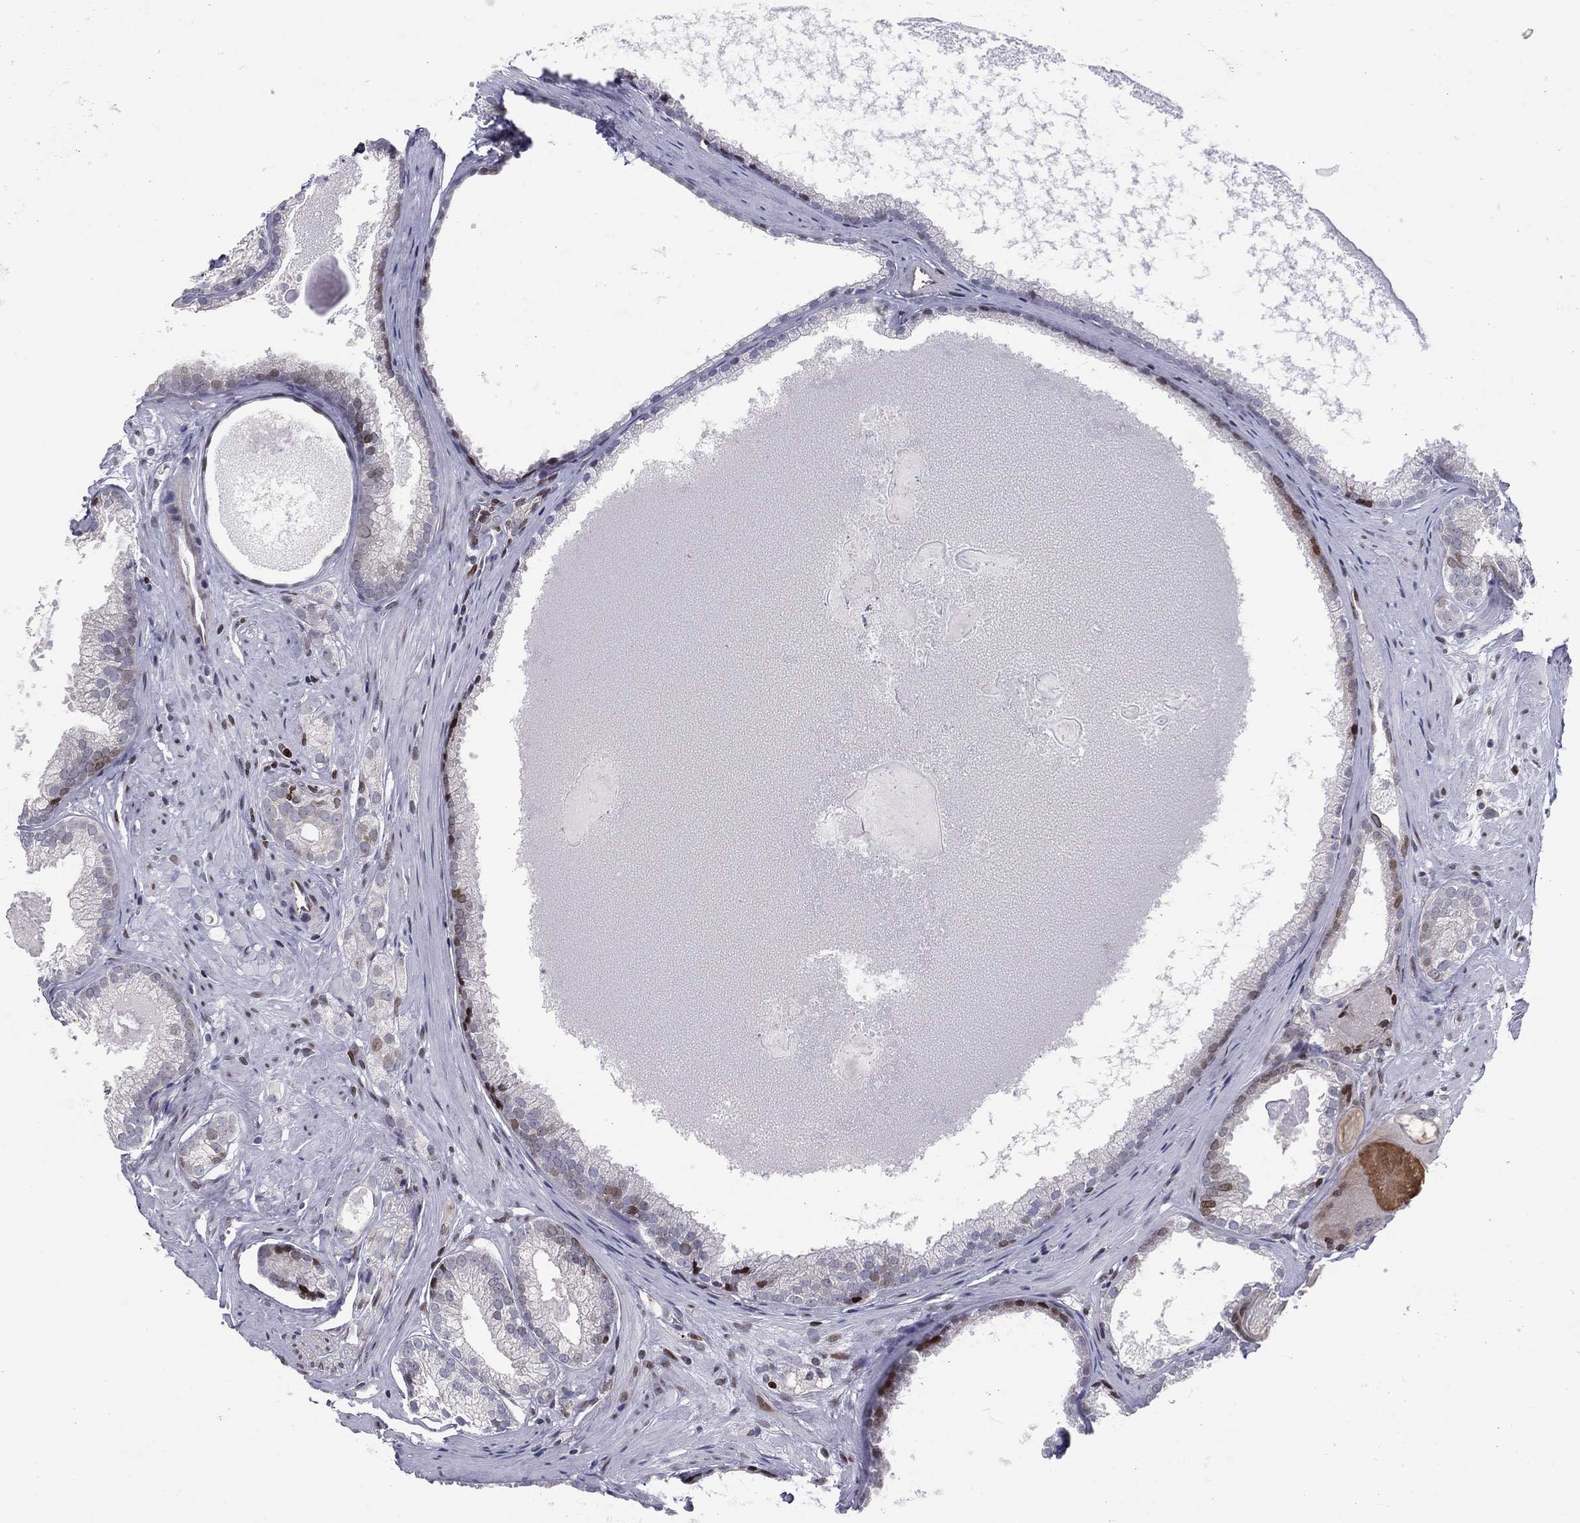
{"staining": {"intensity": "strong", "quantity": "<25%", "location": "nuclear"}, "tissue": "prostate cancer", "cell_type": "Tumor cells", "image_type": "cancer", "snomed": [{"axis": "morphology", "description": "Adenocarcinoma, High grade"}, {"axis": "topography", "description": "Prostate and seminal vesicle, NOS"}], "caption": "A brown stain highlights strong nuclear expression of a protein in prostate cancer (high-grade adenocarcinoma) tumor cells. (Brightfield microscopy of DAB IHC at high magnification).", "gene": "DBF4B", "patient": {"sex": "male", "age": 62}}